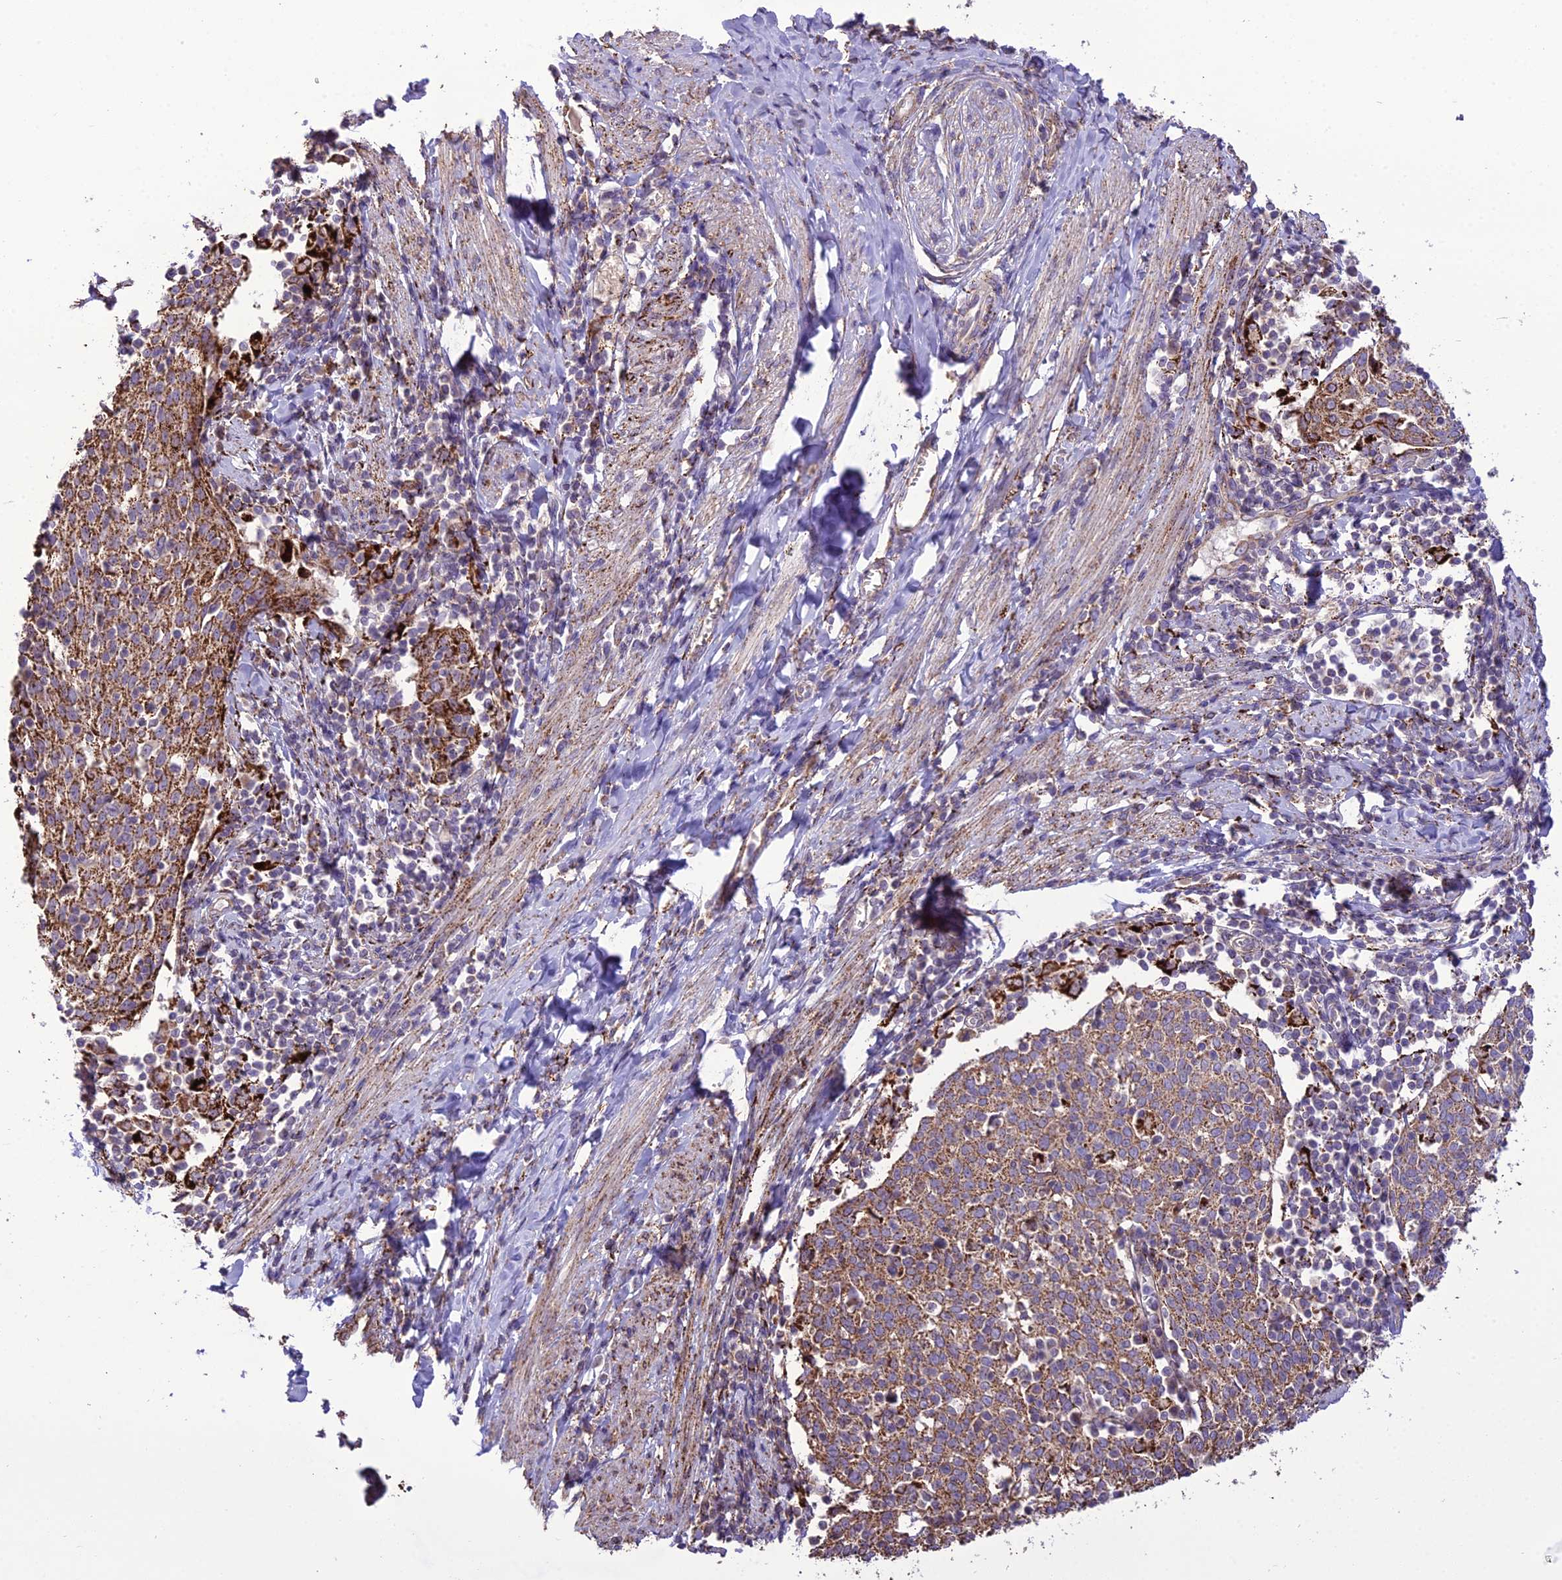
{"staining": {"intensity": "moderate", "quantity": ">75%", "location": "cytoplasmic/membranous"}, "tissue": "cervical cancer", "cell_type": "Tumor cells", "image_type": "cancer", "snomed": [{"axis": "morphology", "description": "Squamous cell carcinoma, NOS"}, {"axis": "topography", "description": "Cervix"}], "caption": "A photomicrograph showing moderate cytoplasmic/membranous expression in about >75% of tumor cells in cervical cancer (squamous cell carcinoma), as visualized by brown immunohistochemical staining.", "gene": "TBC1D24", "patient": {"sex": "female", "age": 52}}